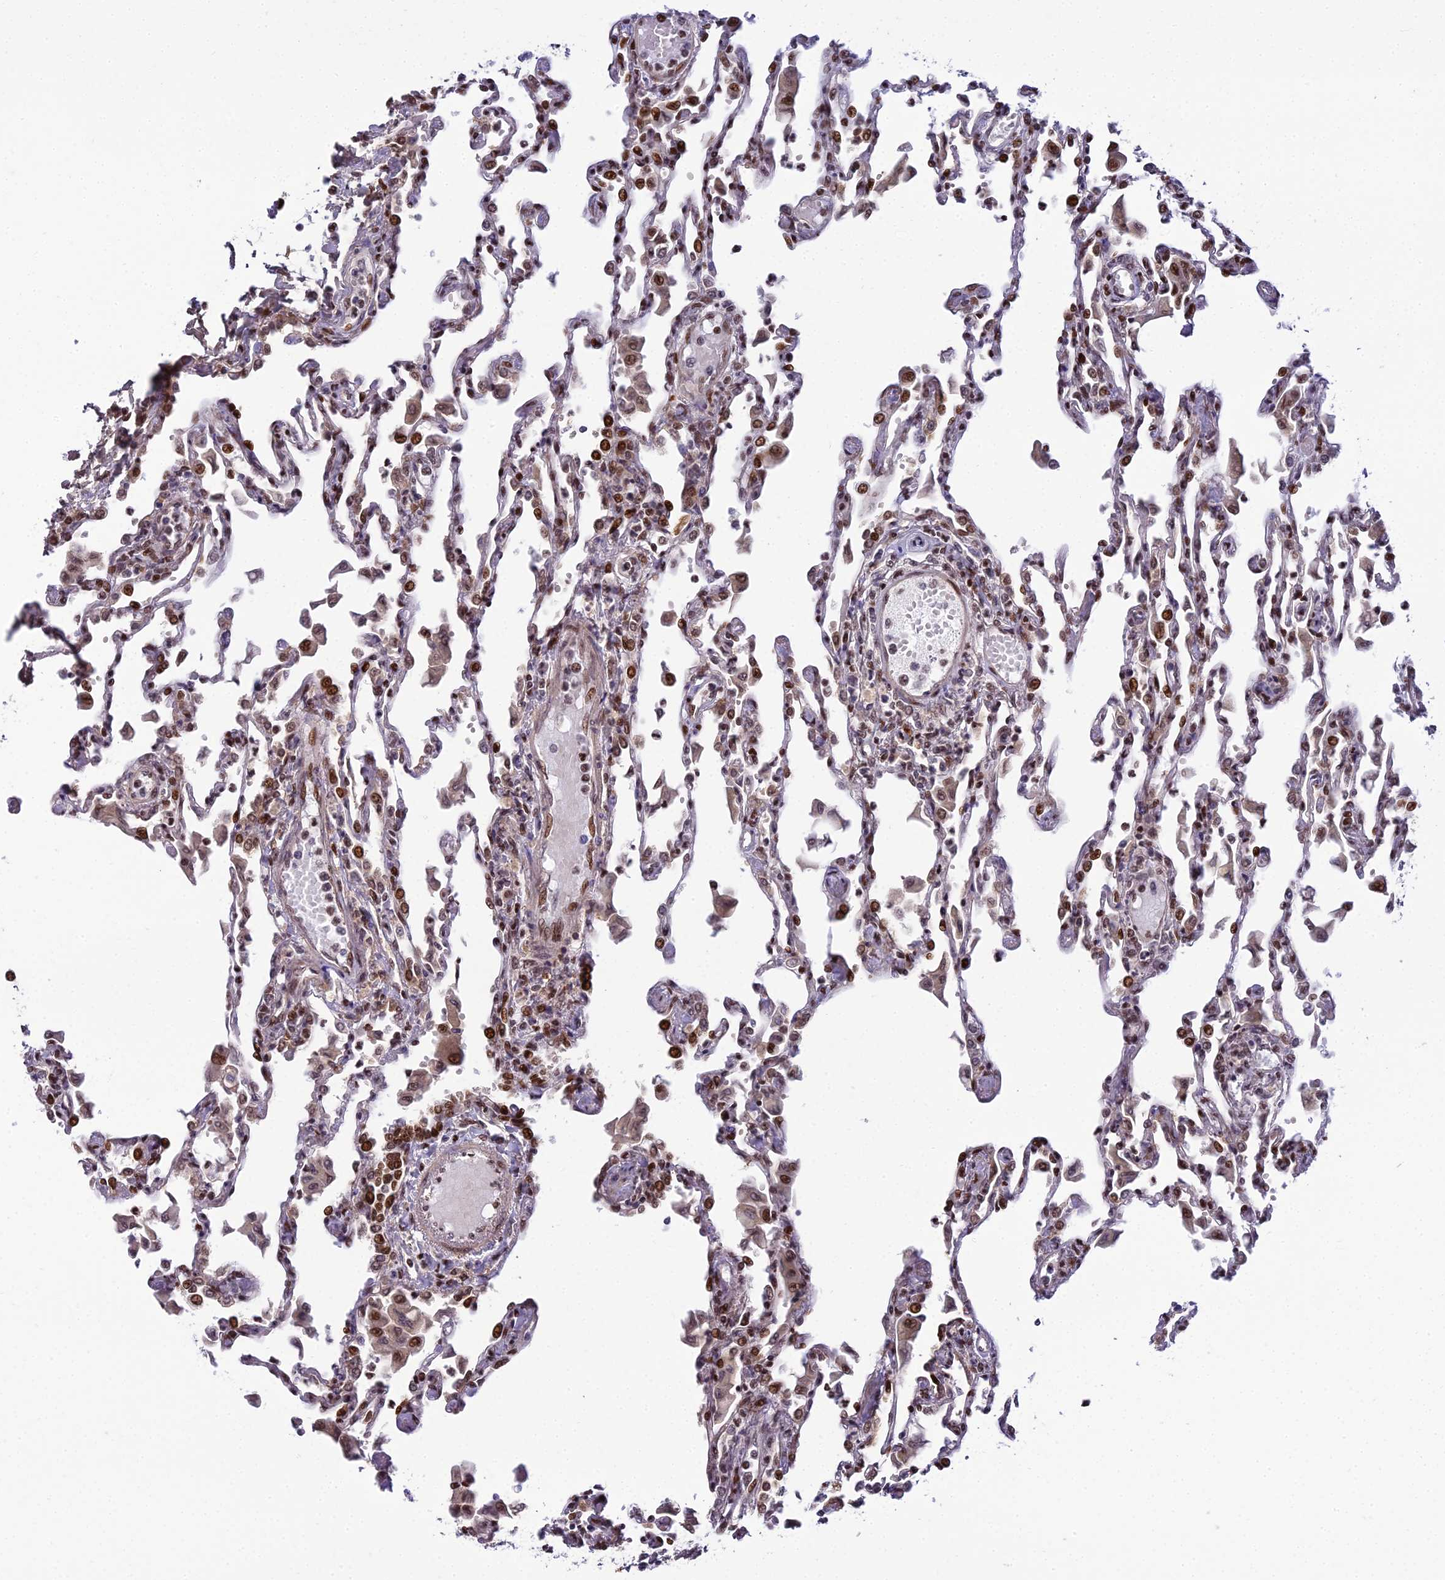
{"staining": {"intensity": "moderate", "quantity": "25%-75%", "location": "nuclear"}, "tissue": "lung", "cell_type": "Alveolar cells", "image_type": "normal", "snomed": [{"axis": "morphology", "description": "Normal tissue, NOS"}, {"axis": "topography", "description": "Bronchus"}, {"axis": "topography", "description": "Lung"}], "caption": "DAB (3,3'-diaminobenzidine) immunohistochemical staining of unremarkable human lung shows moderate nuclear protein positivity in about 25%-75% of alveolar cells. The staining was performed using DAB to visualize the protein expression in brown, while the nuclei were stained in blue with hematoxylin (Magnification: 20x).", "gene": "ZNF707", "patient": {"sex": "female", "age": 49}}